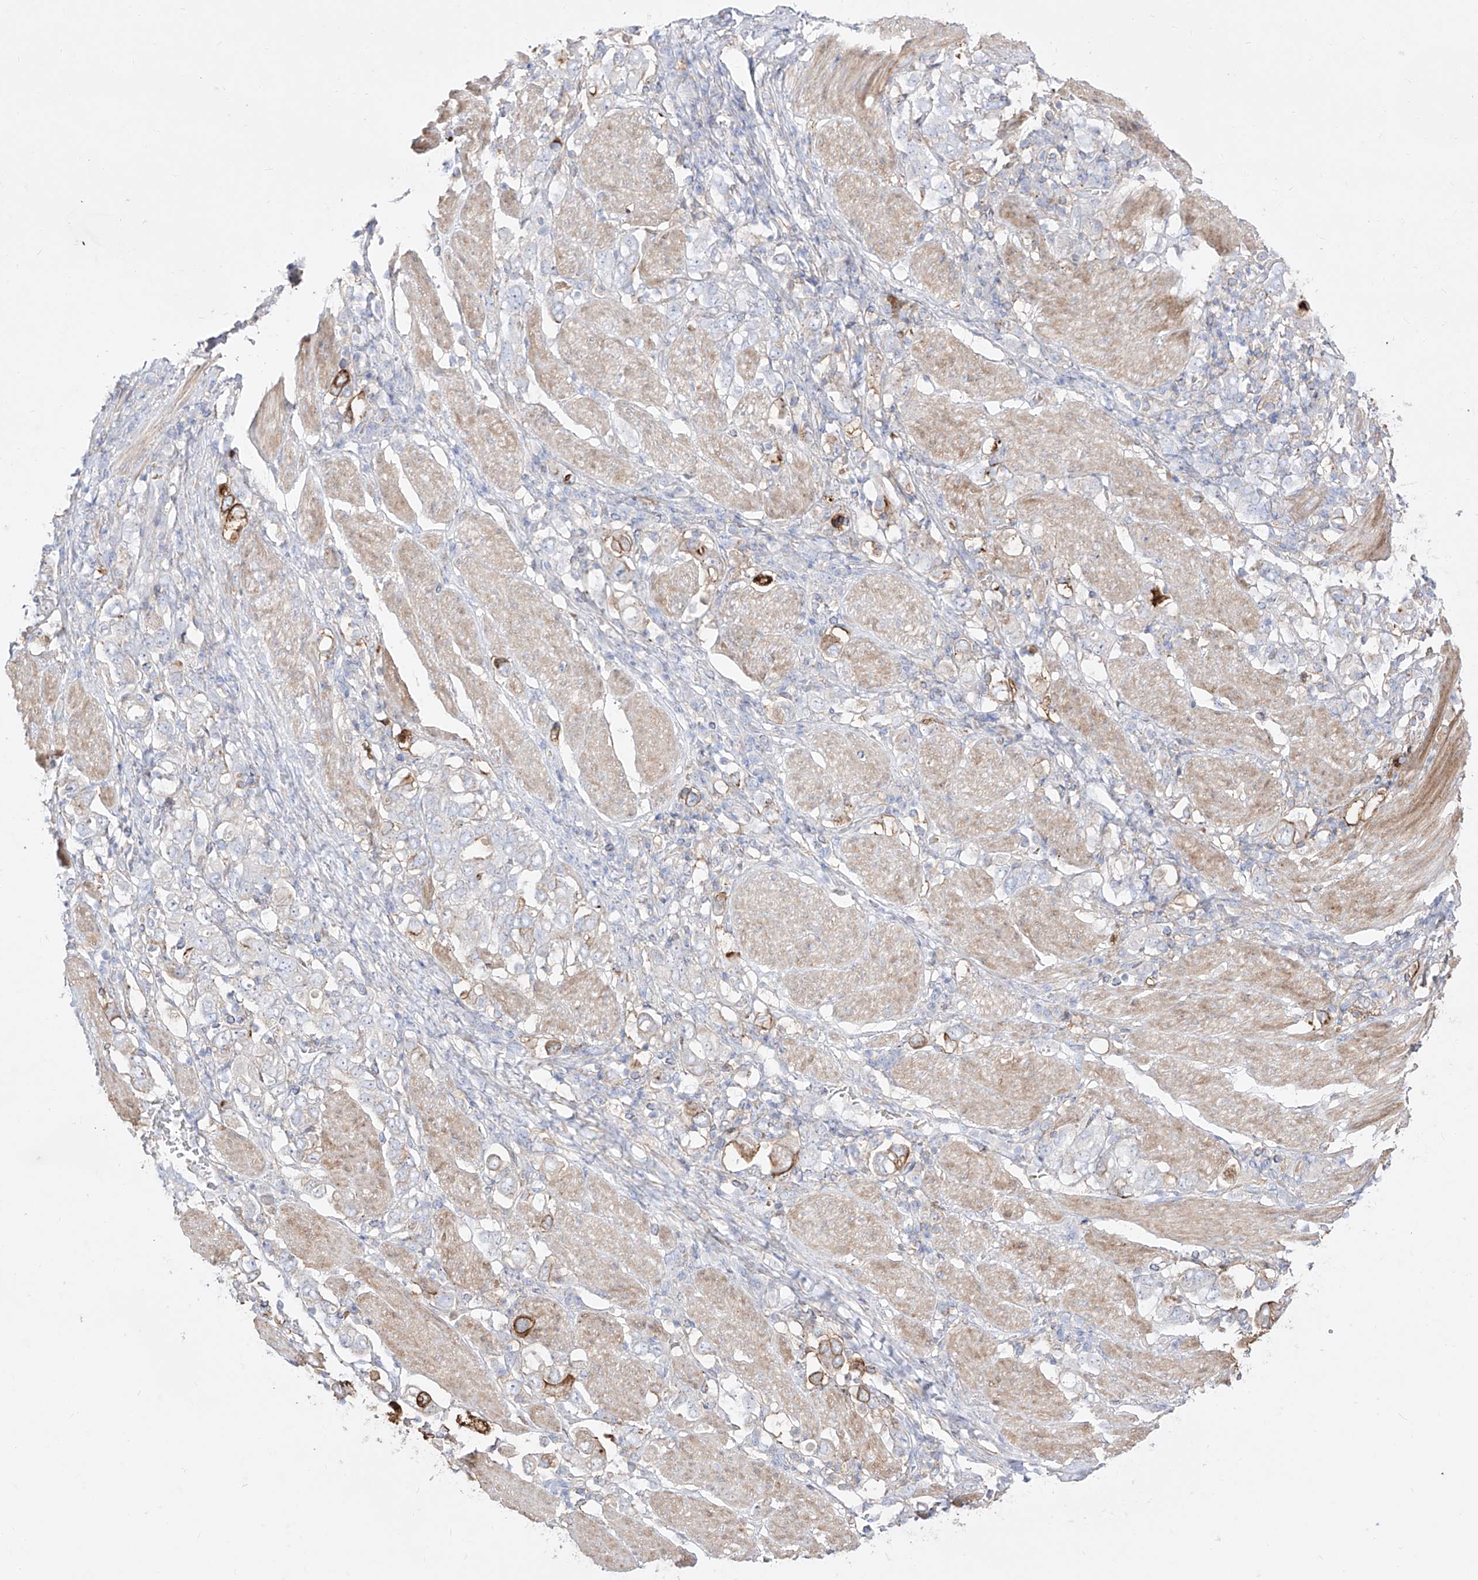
{"staining": {"intensity": "strong", "quantity": "<25%", "location": "cytoplasmic/membranous"}, "tissue": "stomach cancer", "cell_type": "Tumor cells", "image_type": "cancer", "snomed": [{"axis": "morphology", "description": "Adenocarcinoma, NOS"}, {"axis": "topography", "description": "Stomach, upper"}], "caption": "Stomach cancer stained with DAB (3,3'-diaminobenzidine) immunohistochemistry (IHC) exhibits medium levels of strong cytoplasmic/membranous staining in about <25% of tumor cells. (Stains: DAB in brown, nuclei in blue, Microscopy: brightfield microscopy at high magnification).", "gene": "ZGRF1", "patient": {"sex": "male", "age": 62}}